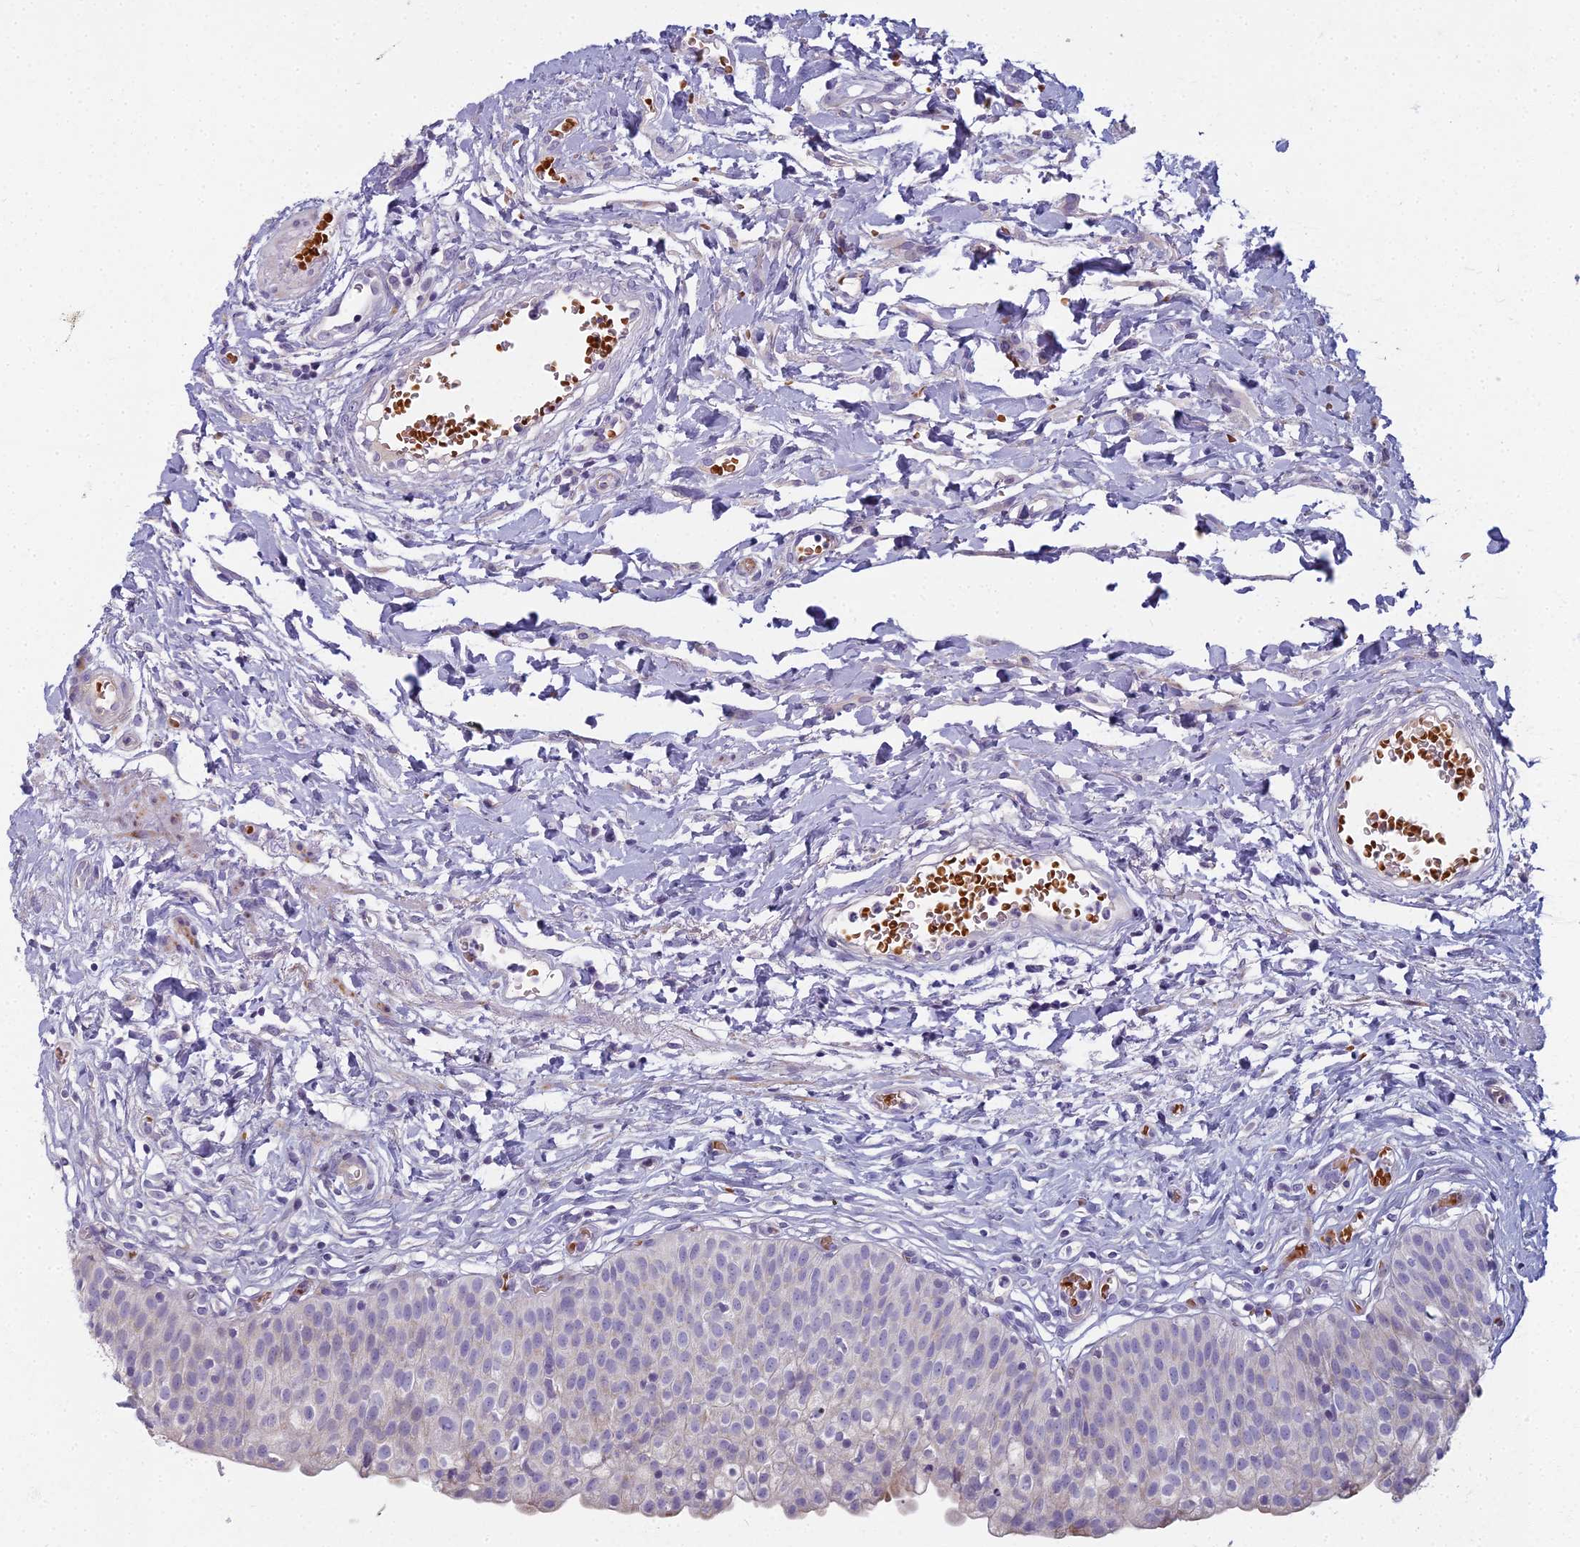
{"staining": {"intensity": "negative", "quantity": "none", "location": "none"}, "tissue": "urinary bladder", "cell_type": "Urothelial cells", "image_type": "normal", "snomed": [{"axis": "morphology", "description": "Normal tissue, NOS"}, {"axis": "topography", "description": "Urinary bladder"}], "caption": "This is an immunohistochemistry (IHC) photomicrograph of unremarkable human urinary bladder. There is no staining in urothelial cells.", "gene": "ARL15", "patient": {"sex": "male", "age": 55}}